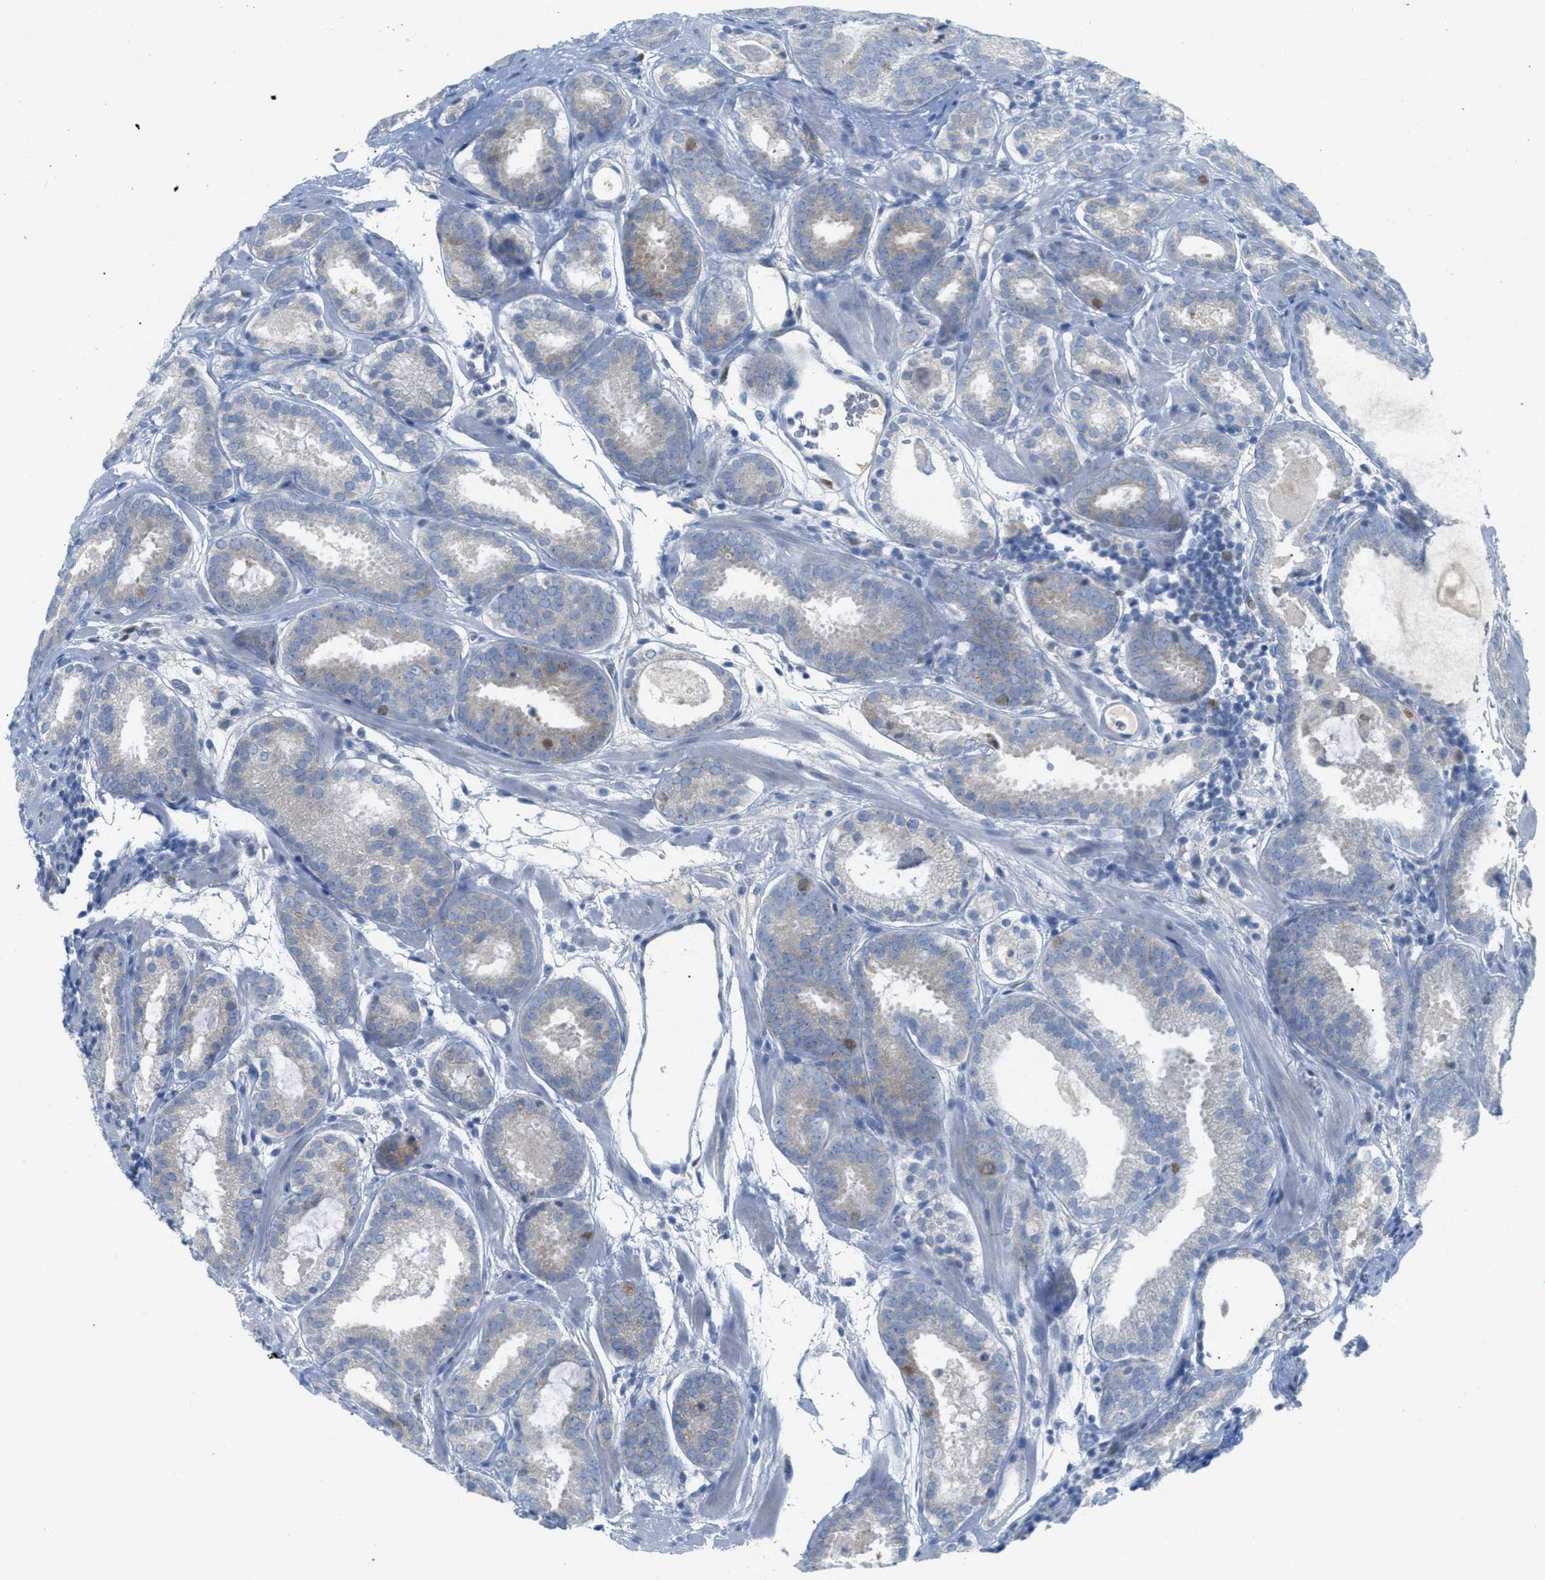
{"staining": {"intensity": "weak", "quantity": "<25%", "location": "cytoplasmic/membranous"}, "tissue": "prostate cancer", "cell_type": "Tumor cells", "image_type": "cancer", "snomed": [{"axis": "morphology", "description": "Adenocarcinoma, Low grade"}, {"axis": "topography", "description": "Prostate"}], "caption": "This is a image of immunohistochemistry staining of prostate cancer (adenocarcinoma (low-grade)), which shows no expression in tumor cells.", "gene": "ORC6", "patient": {"sex": "male", "age": 69}}